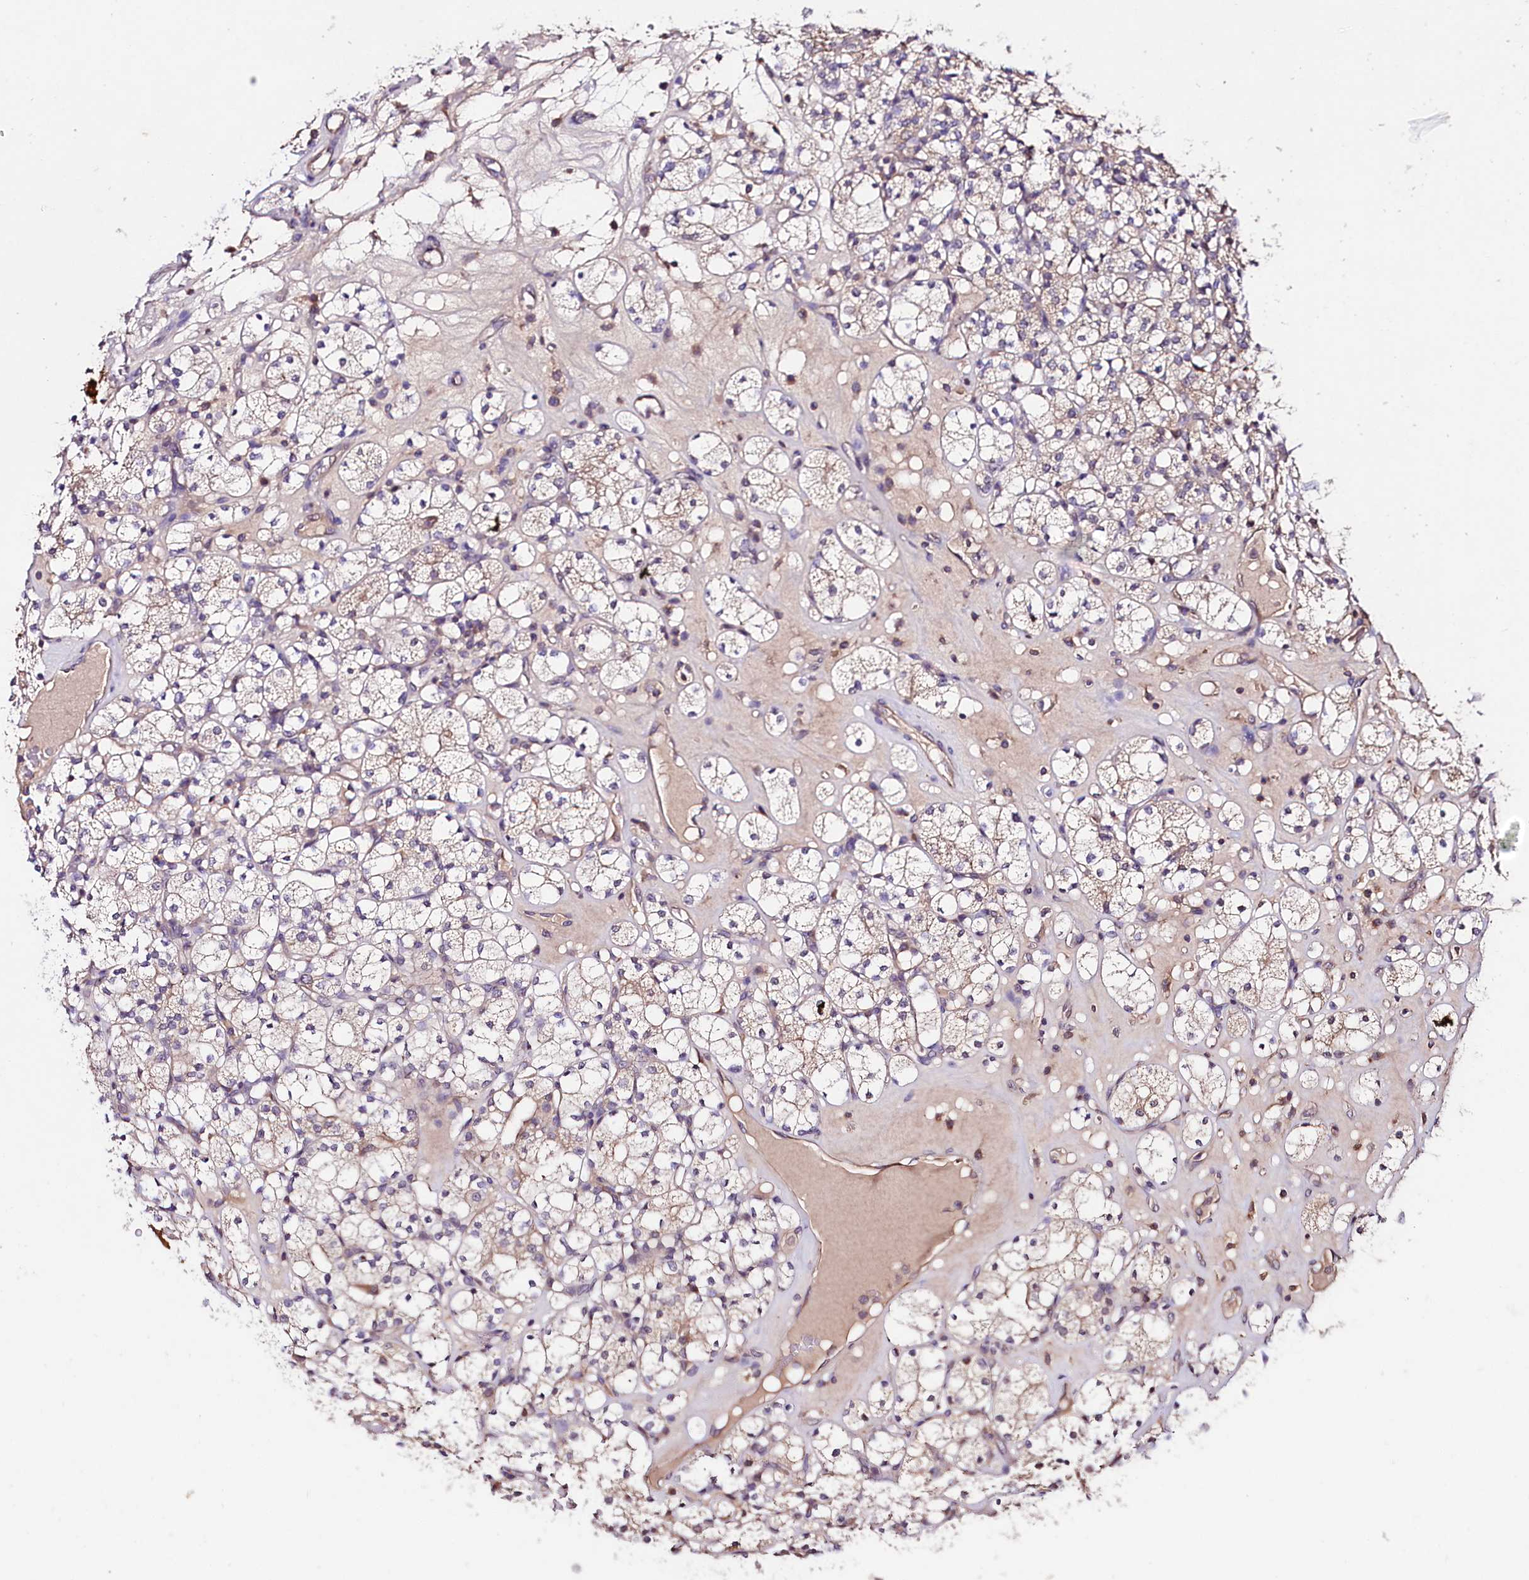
{"staining": {"intensity": "weak", "quantity": "<25%", "location": "cytoplasmic/membranous"}, "tissue": "renal cancer", "cell_type": "Tumor cells", "image_type": "cancer", "snomed": [{"axis": "morphology", "description": "Adenocarcinoma, NOS"}, {"axis": "topography", "description": "Kidney"}], "caption": "Immunohistochemical staining of renal adenocarcinoma shows no significant expression in tumor cells. Nuclei are stained in blue.", "gene": "TNPO3", "patient": {"sex": "male", "age": 77}}